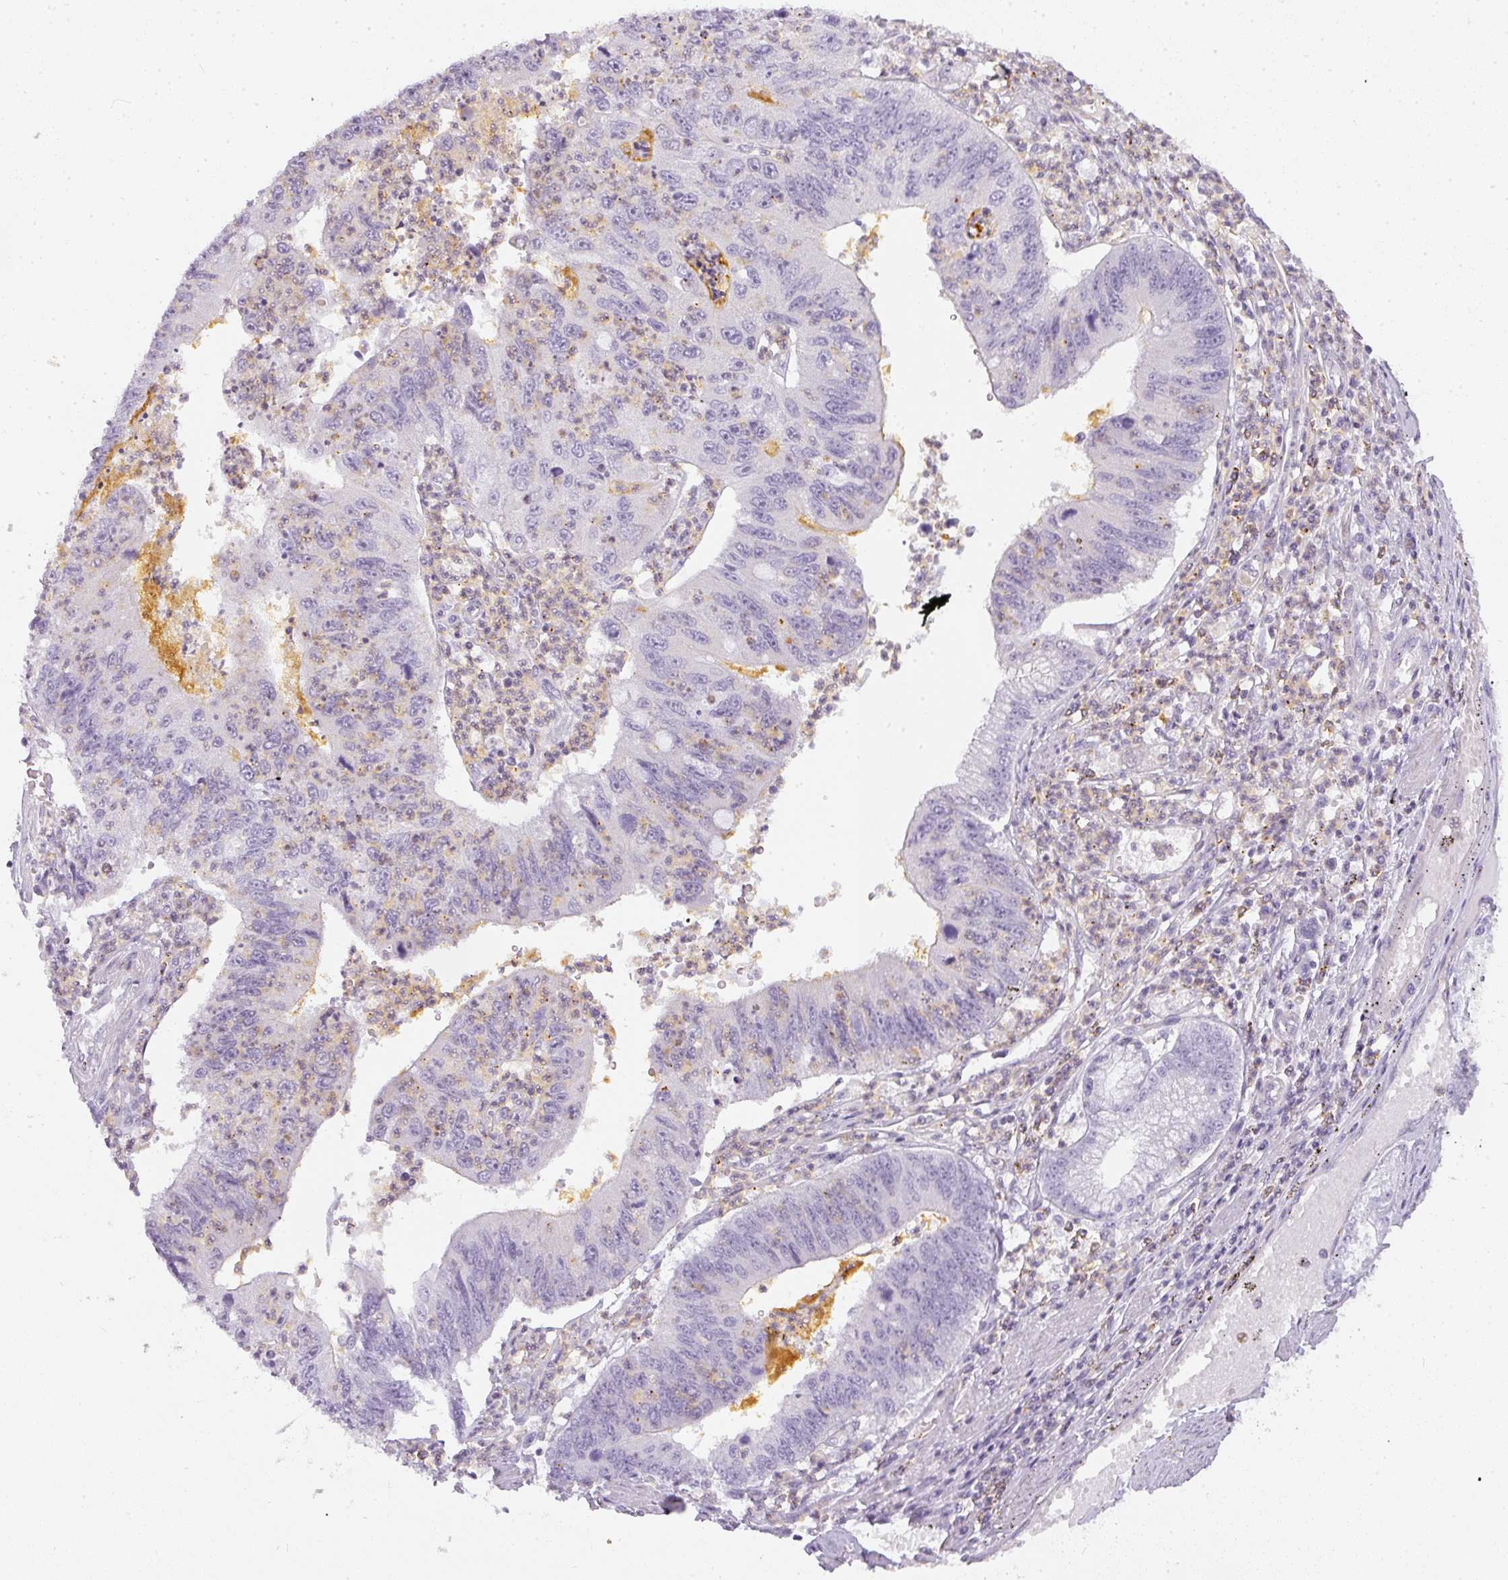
{"staining": {"intensity": "negative", "quantity": "none", "location": "none"}, "tissue": "stomach cancer", "cell_type": "Tumor cells", "image_type": "cancer", "snomed": [{"axis": "morphology", "description": "Adenocarcinoma, NOS"}, {"axis": "topography", "description": "Stomach"}], "caption": "The micrograph exhibits no significant staining in tumor cells of adenocarcinoma (stomach).", "gene": "TMEM42", "patient": {"sex": "male", "age": 59}}